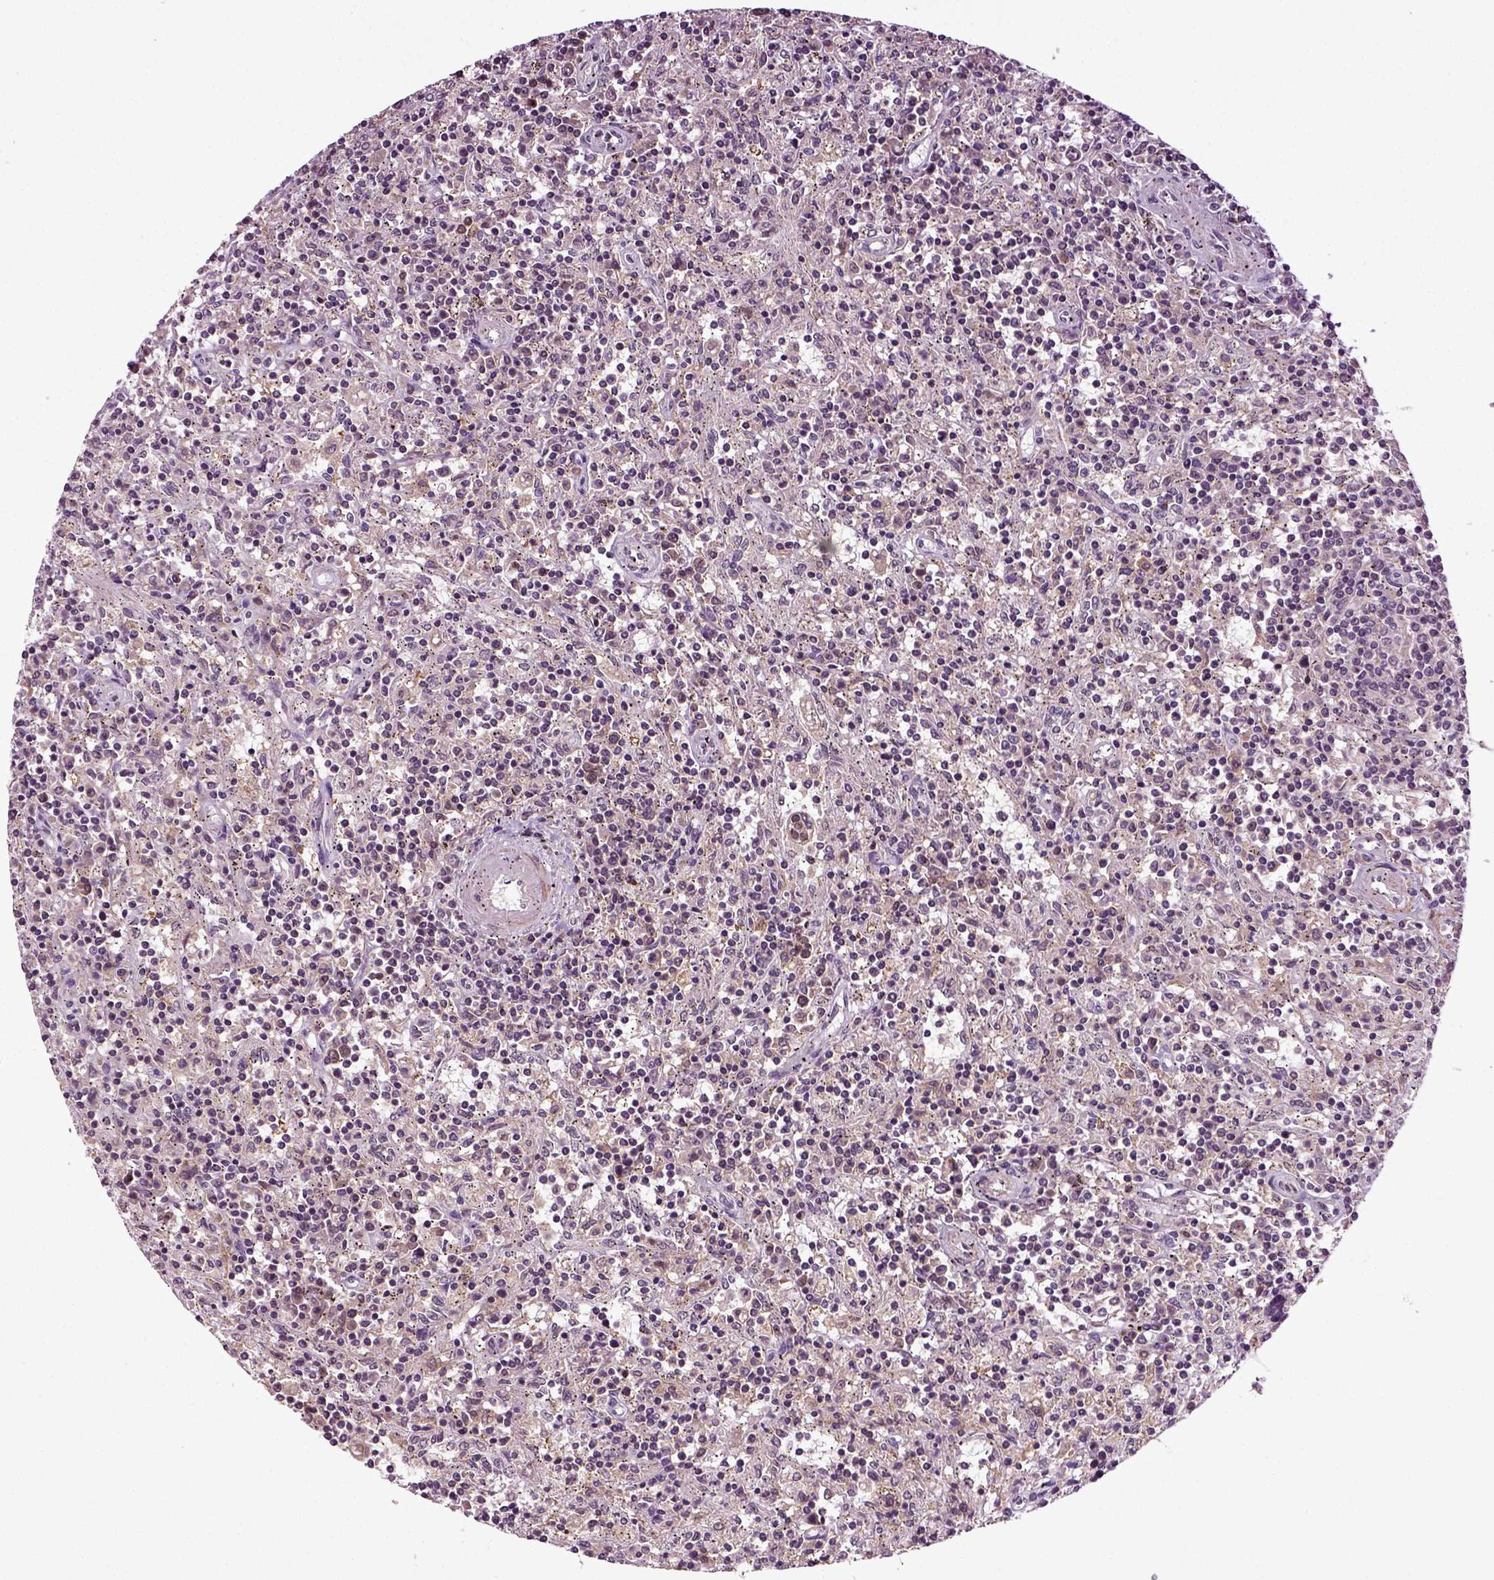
{"staining": {"intensity": "negative", "quantity": "none", "location": "none"}, "tissue": "lymphoma", "cell_type": "Tumor cells", "image_type": "cancer", "snomed": [{"axis": "morphology", "description": "Malignant lymphoma, non-Hodgkin's type, Low grade"}, {"axis": "topography", "description": "Spleen"}], "caption": "Tumor cells are negative for protein expression in human lymphoma.", "gene": "KNSTRN", "patient": {"sex": "male", "age": 62}}